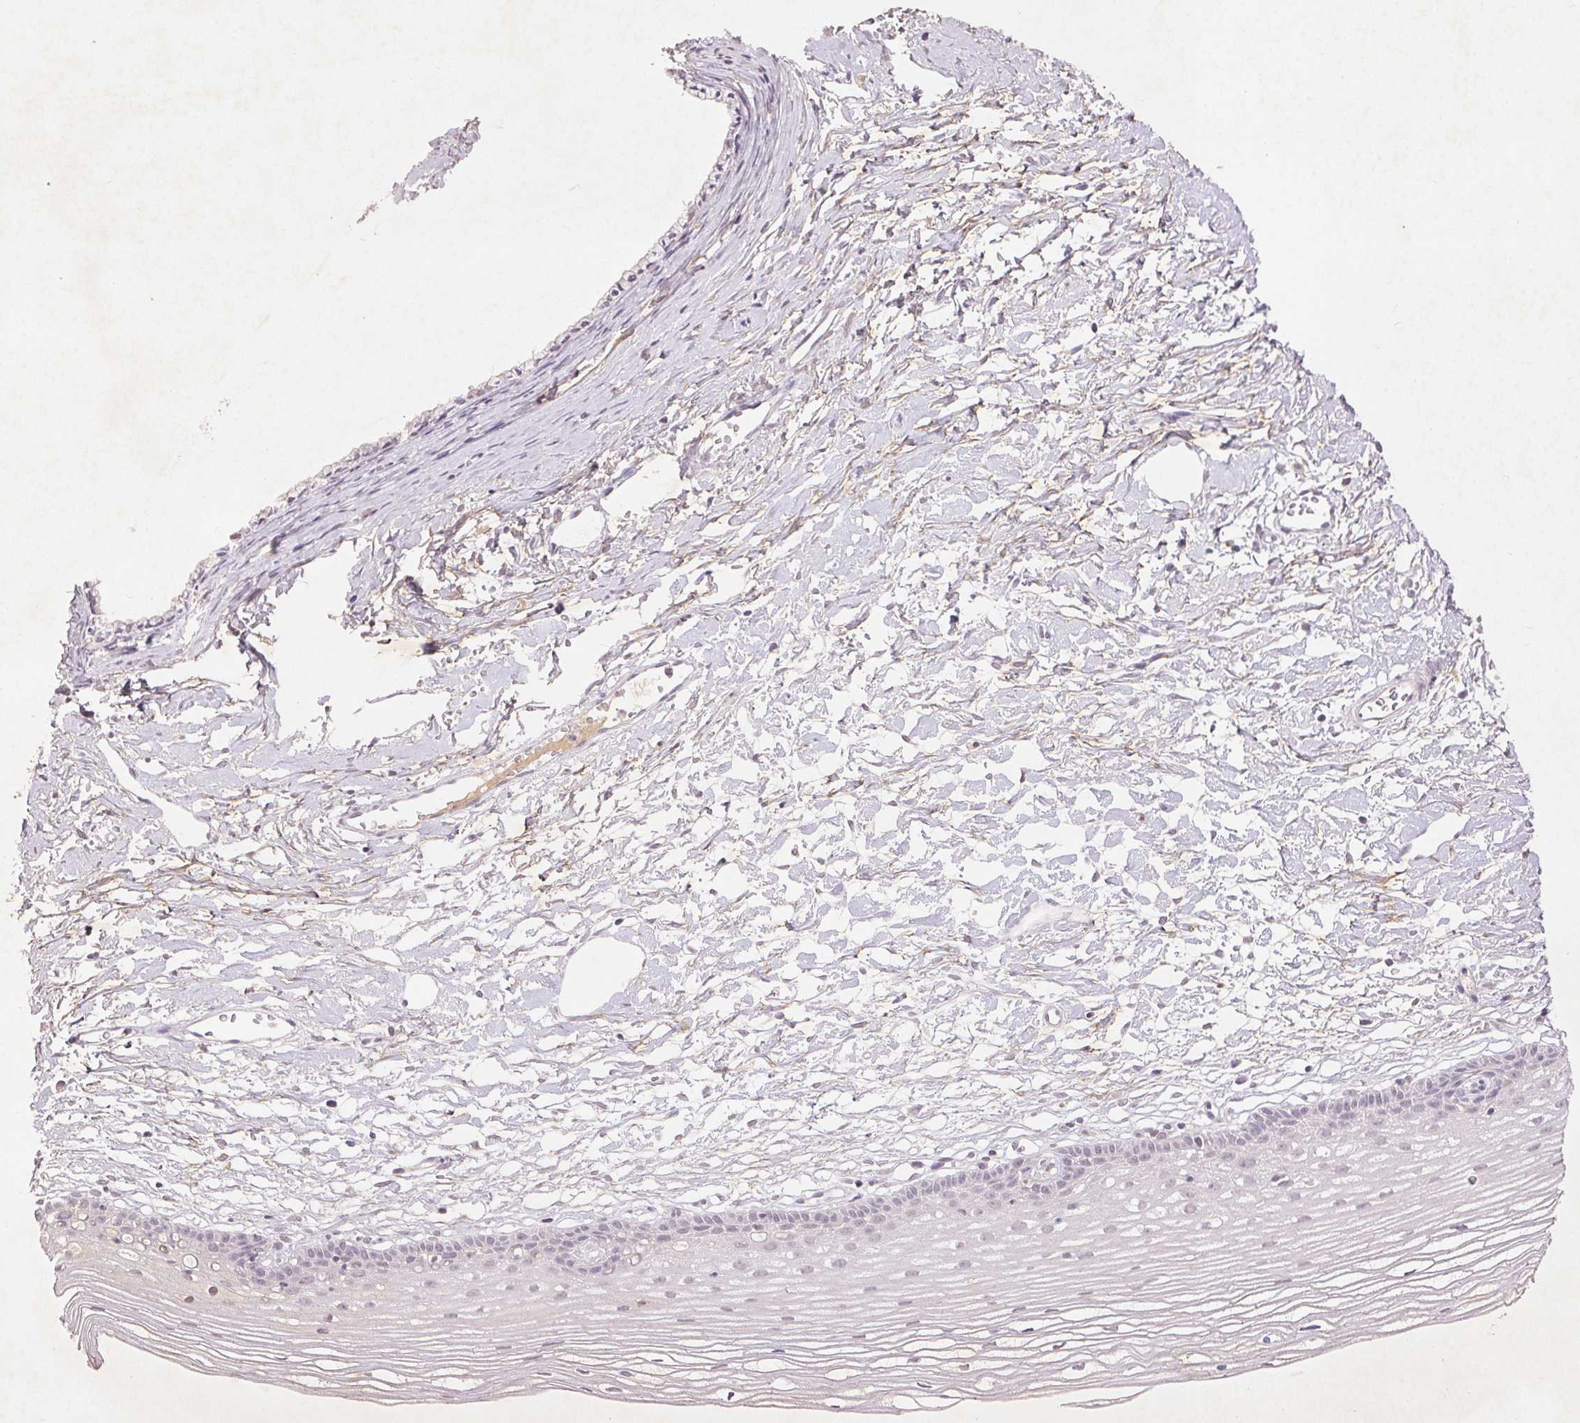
{"staining": {"intensity": "negative", "quantity": "none", "location": "none"}, "tissue": "cervix", "cell_type": "Glandular cells", "image_type": "normal", "snomed": [{"axis": "morphology", "description": "Normal tissue, NOS"}, {"axis": "topography", "description": "Cervix"}], "caption": "A histopathology image of cervix stained for a protein shows no brown staining in glandular cells.", "gene": "FAM168B", "patient": {"sex": "female", "age": 40}}